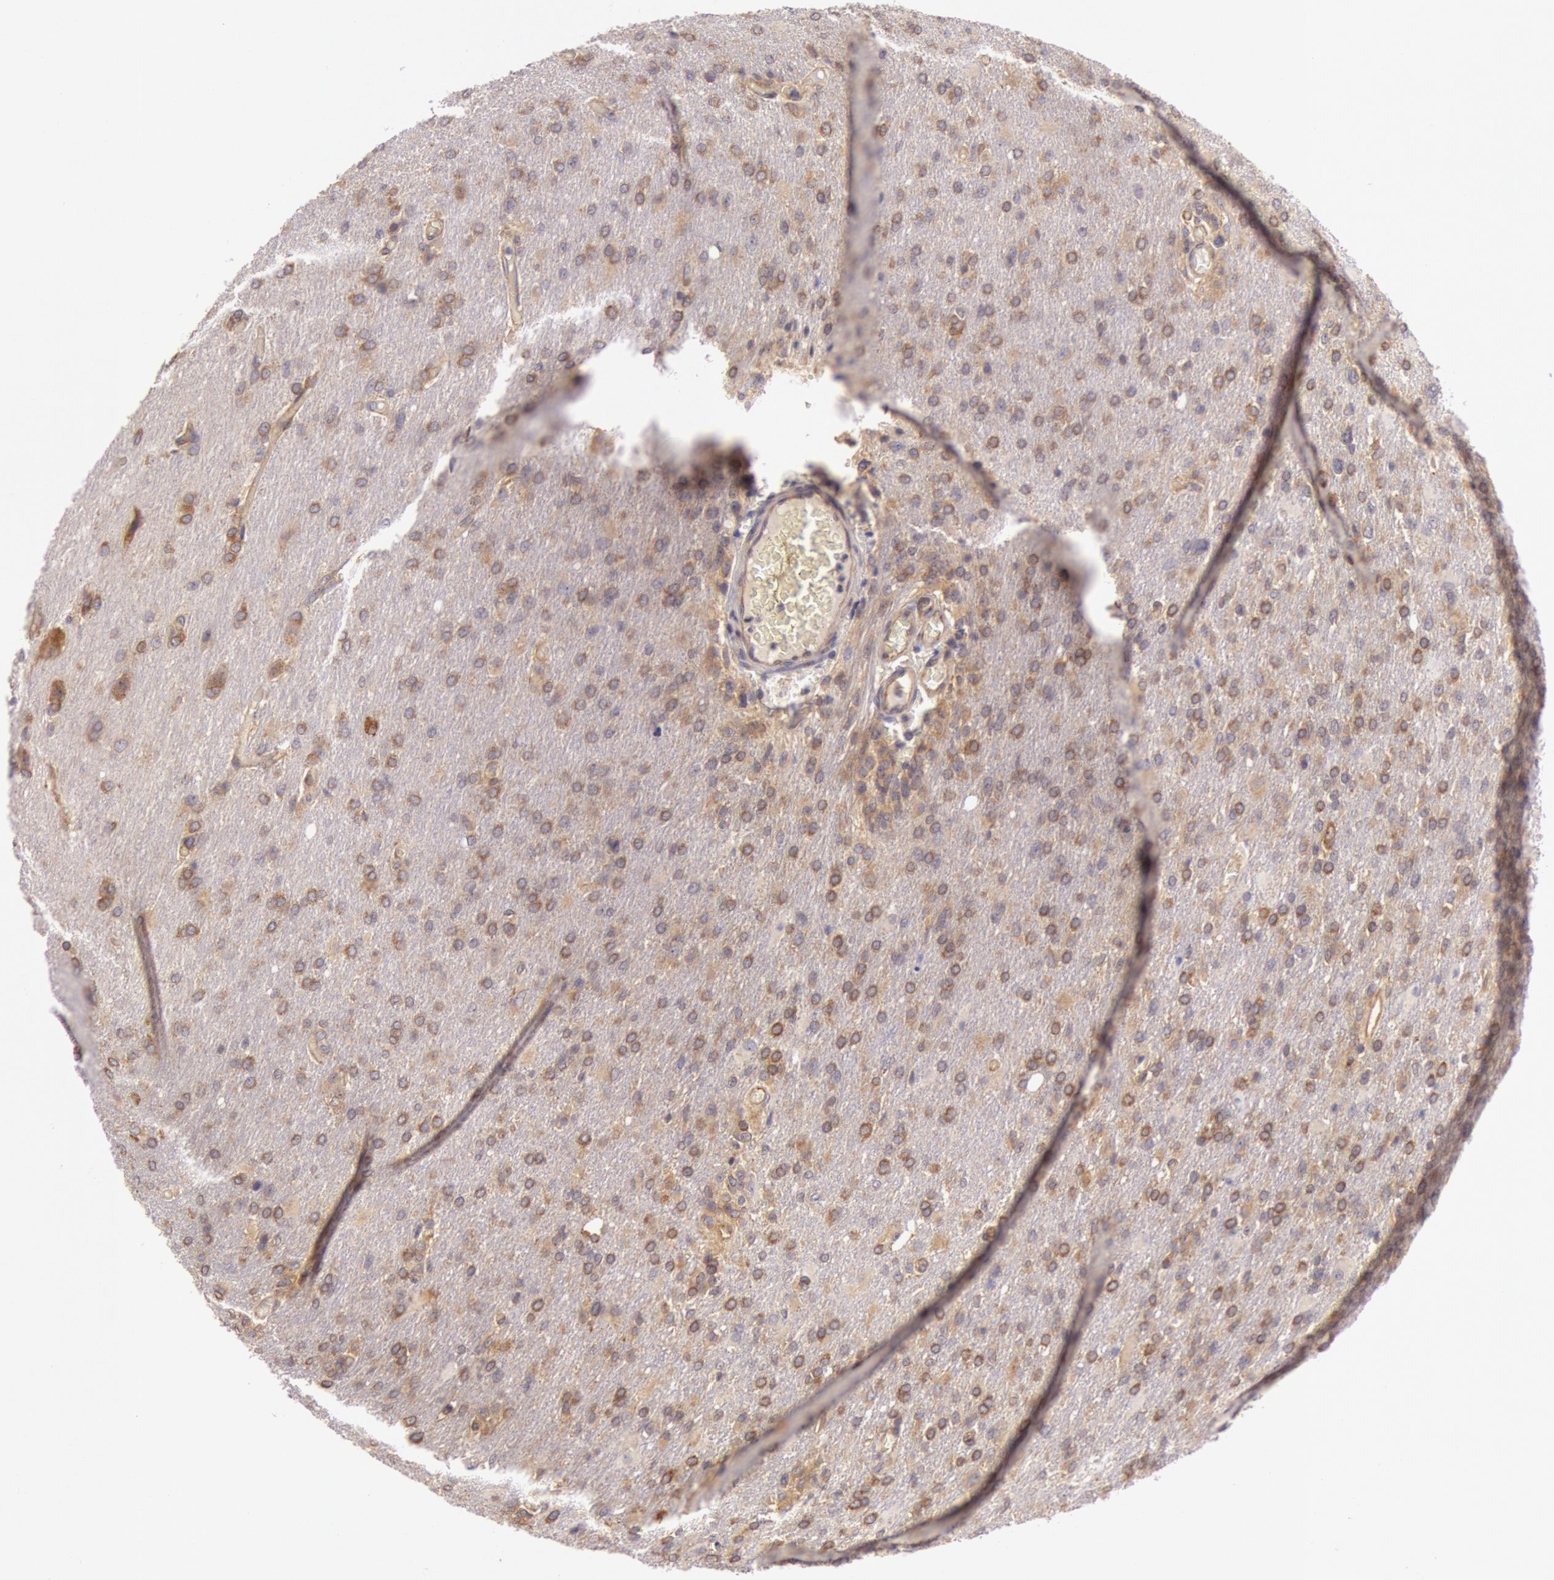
{"staining": {"intensity": "moderate", "quantity": ">75%", "location": "cytoplasmic/membranous"}, "tissue": "glioma", "cell_type": "Tumor cells", "image_type": "cancer", "snomed": [{"axis": "morphology", "description": "Glioma, malignant, High grade"}, {"axis": "topography", "description": "Brain"}], "caption": "The histopathology image shows immunohistochemical staining of high-grade glioma (malignant). There is moderate cytoplasmic/membranous positivity is appreciated in about >75% of tumor cells.", "gene": "CHUK", "patient": {"sex": "male", "age": 68}}